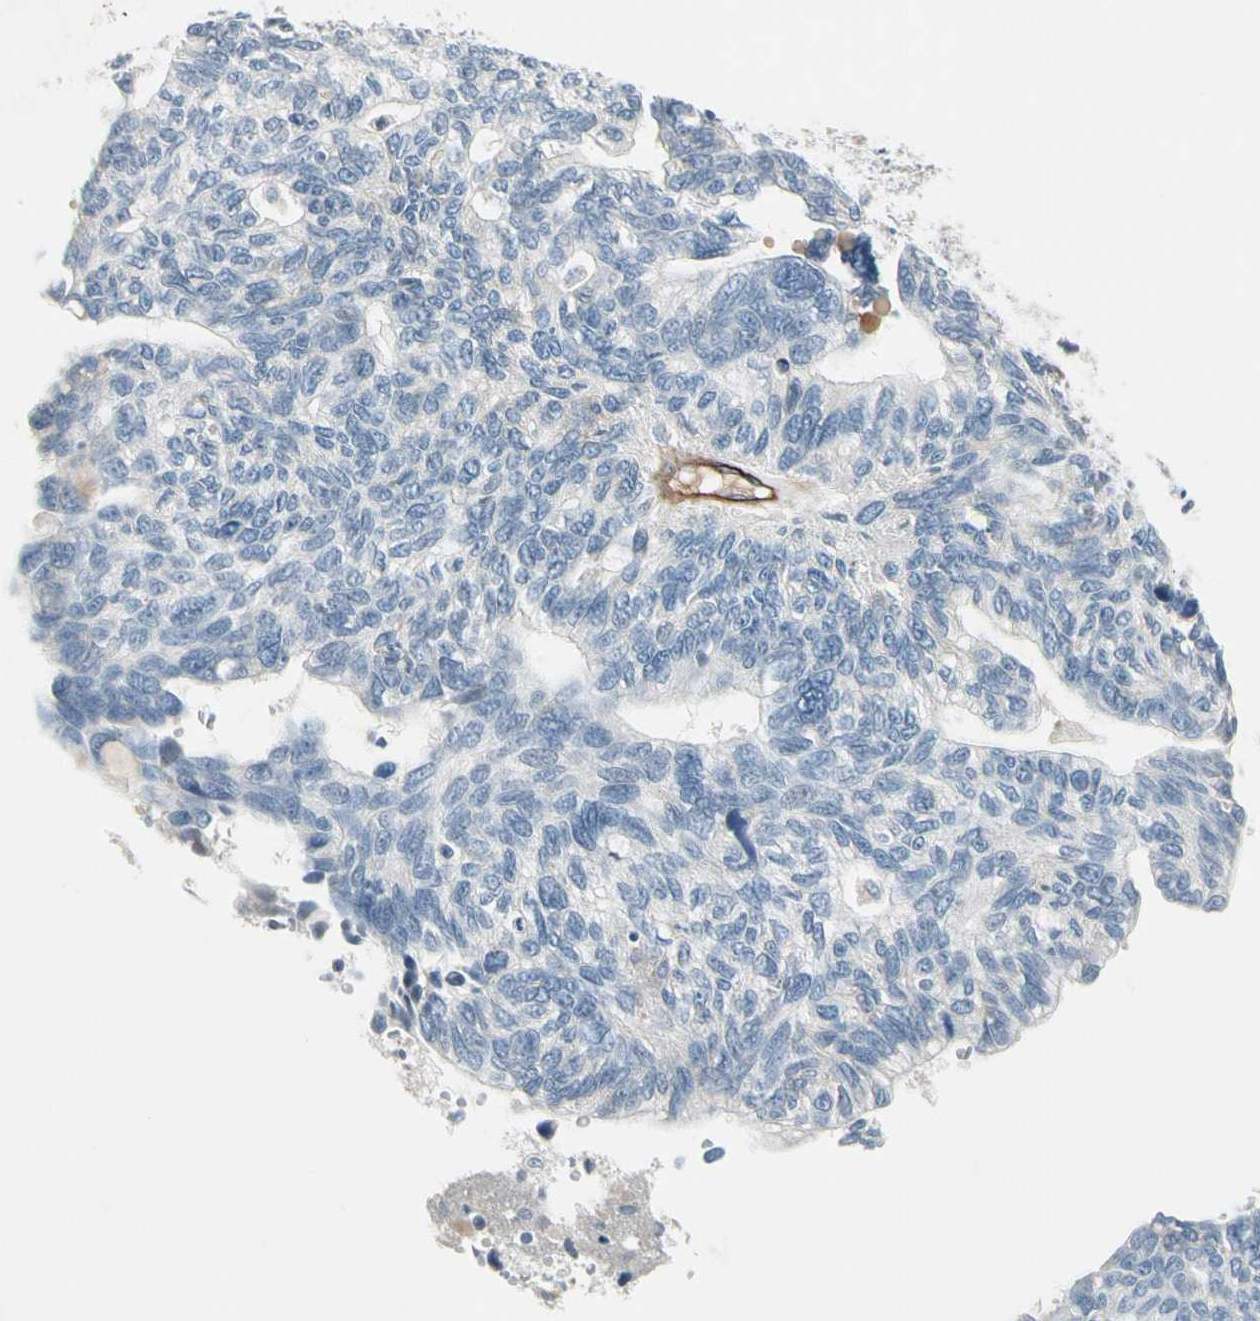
{"staining": {"intensity": "negative", "quantity": "none", "location": "none"}, "tissue": "ovarian cancer", "cell_type": "Tumor cells", "image_type": "cancer", "snomed": [{"axis": "morphology", "description": "Cystadenocarcinoma, serous, NOS"}, {"axis": "topography", "description": "Ovary"}], "caption": "A micrograph of human ovarian serous cystadenocarcinoma is negative for staining in tumor cells.", "gene": "CD93", "patient": {"sex": "female", "age": 79}}